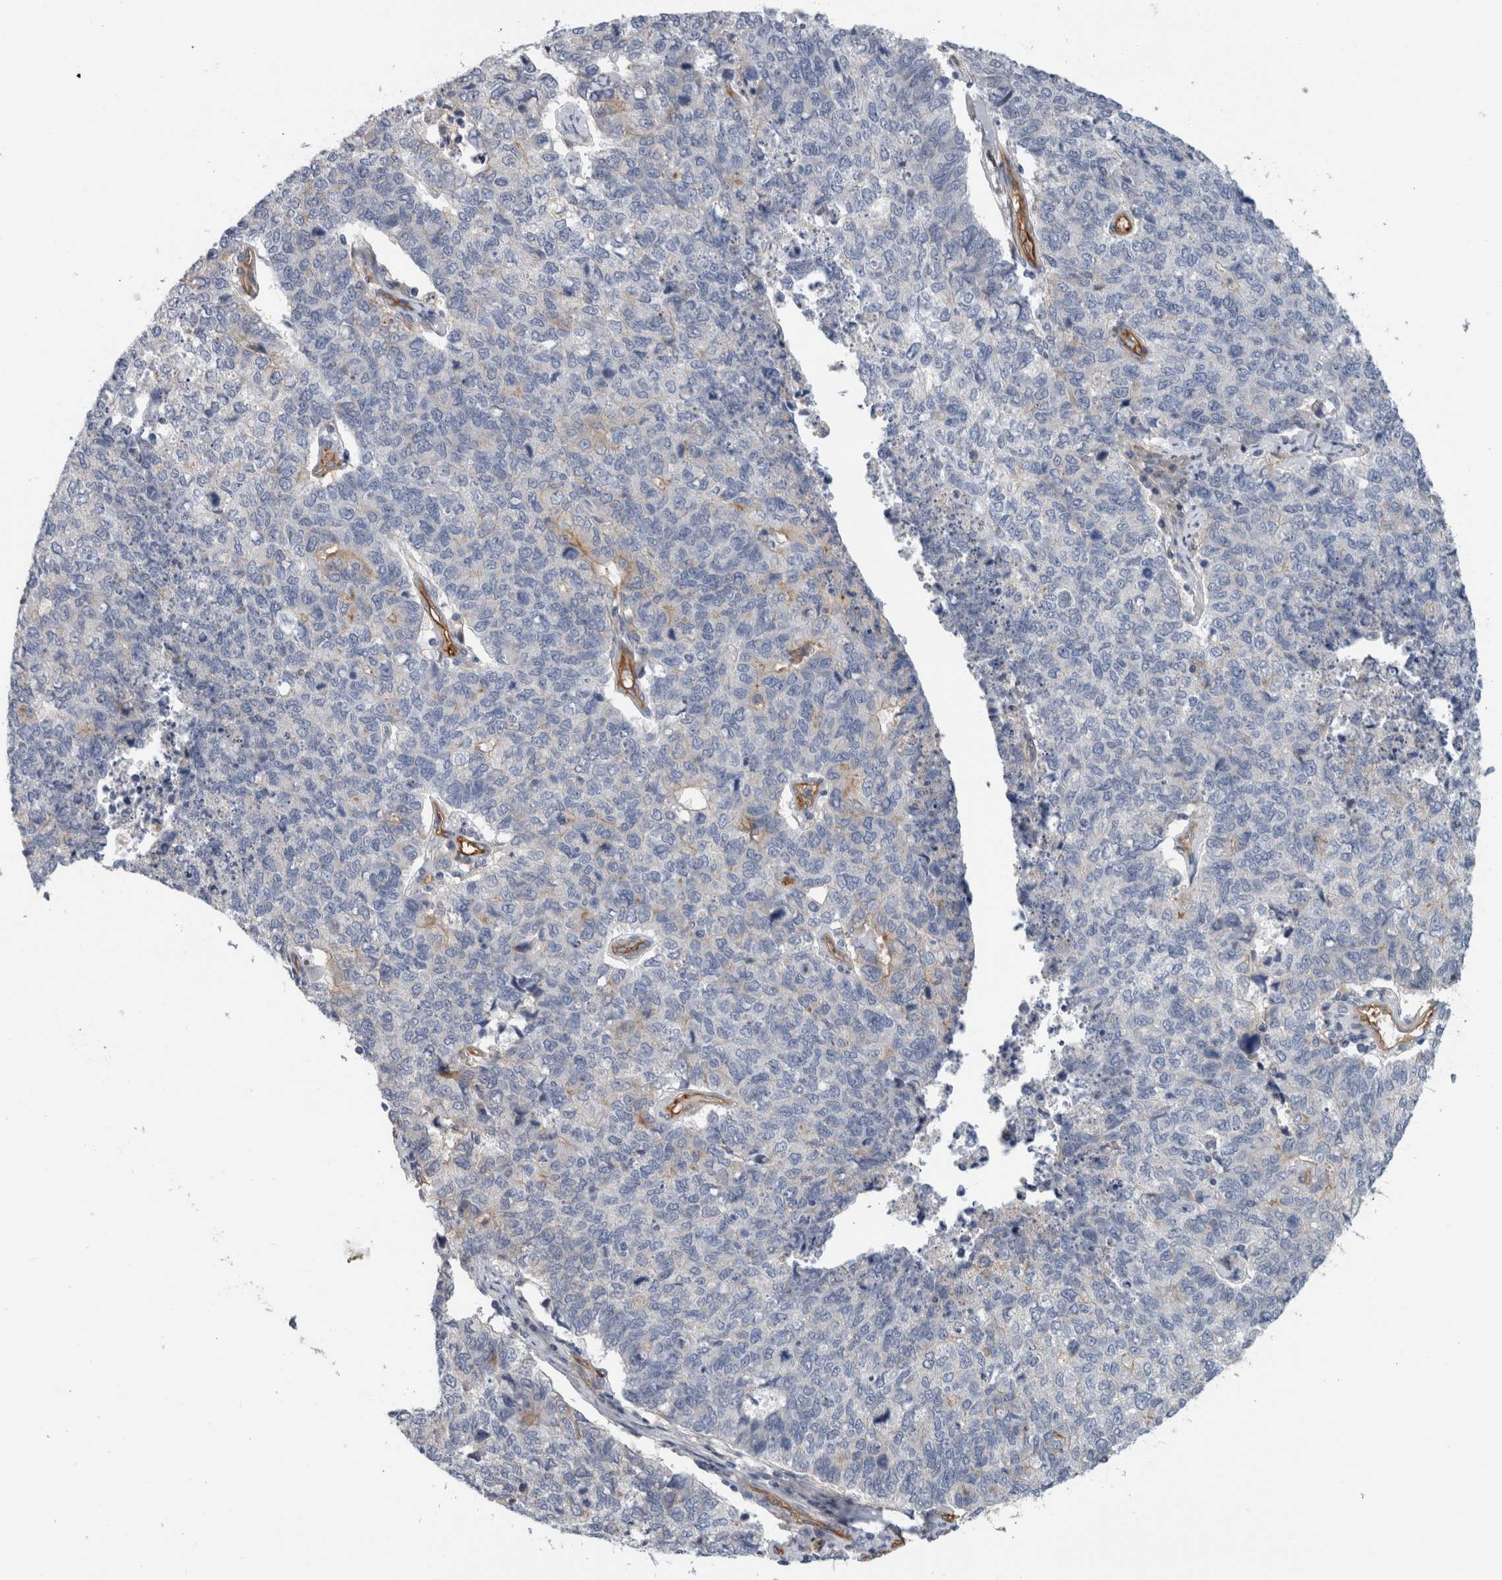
{"staining": {"intensity": "negative", "quantity": "none", "location": "none"}, "tissue": "cervical cancer", "cell_type": "Tumor cells", "image_type": "cancer", "snomed": [{"axis": "morphology", "description": "Squamous cell carcinoma, NOS"}, {"axis": "topography", "description": "Cervix"}], "caption": "High power microscopy photomicrograph of an IHC photomicrograph of cervical squamous cell carcinoma, revealing no significant expression in tumor cells.", "gene": "CD59", "patient": {"sex": "female", "age": 63}}